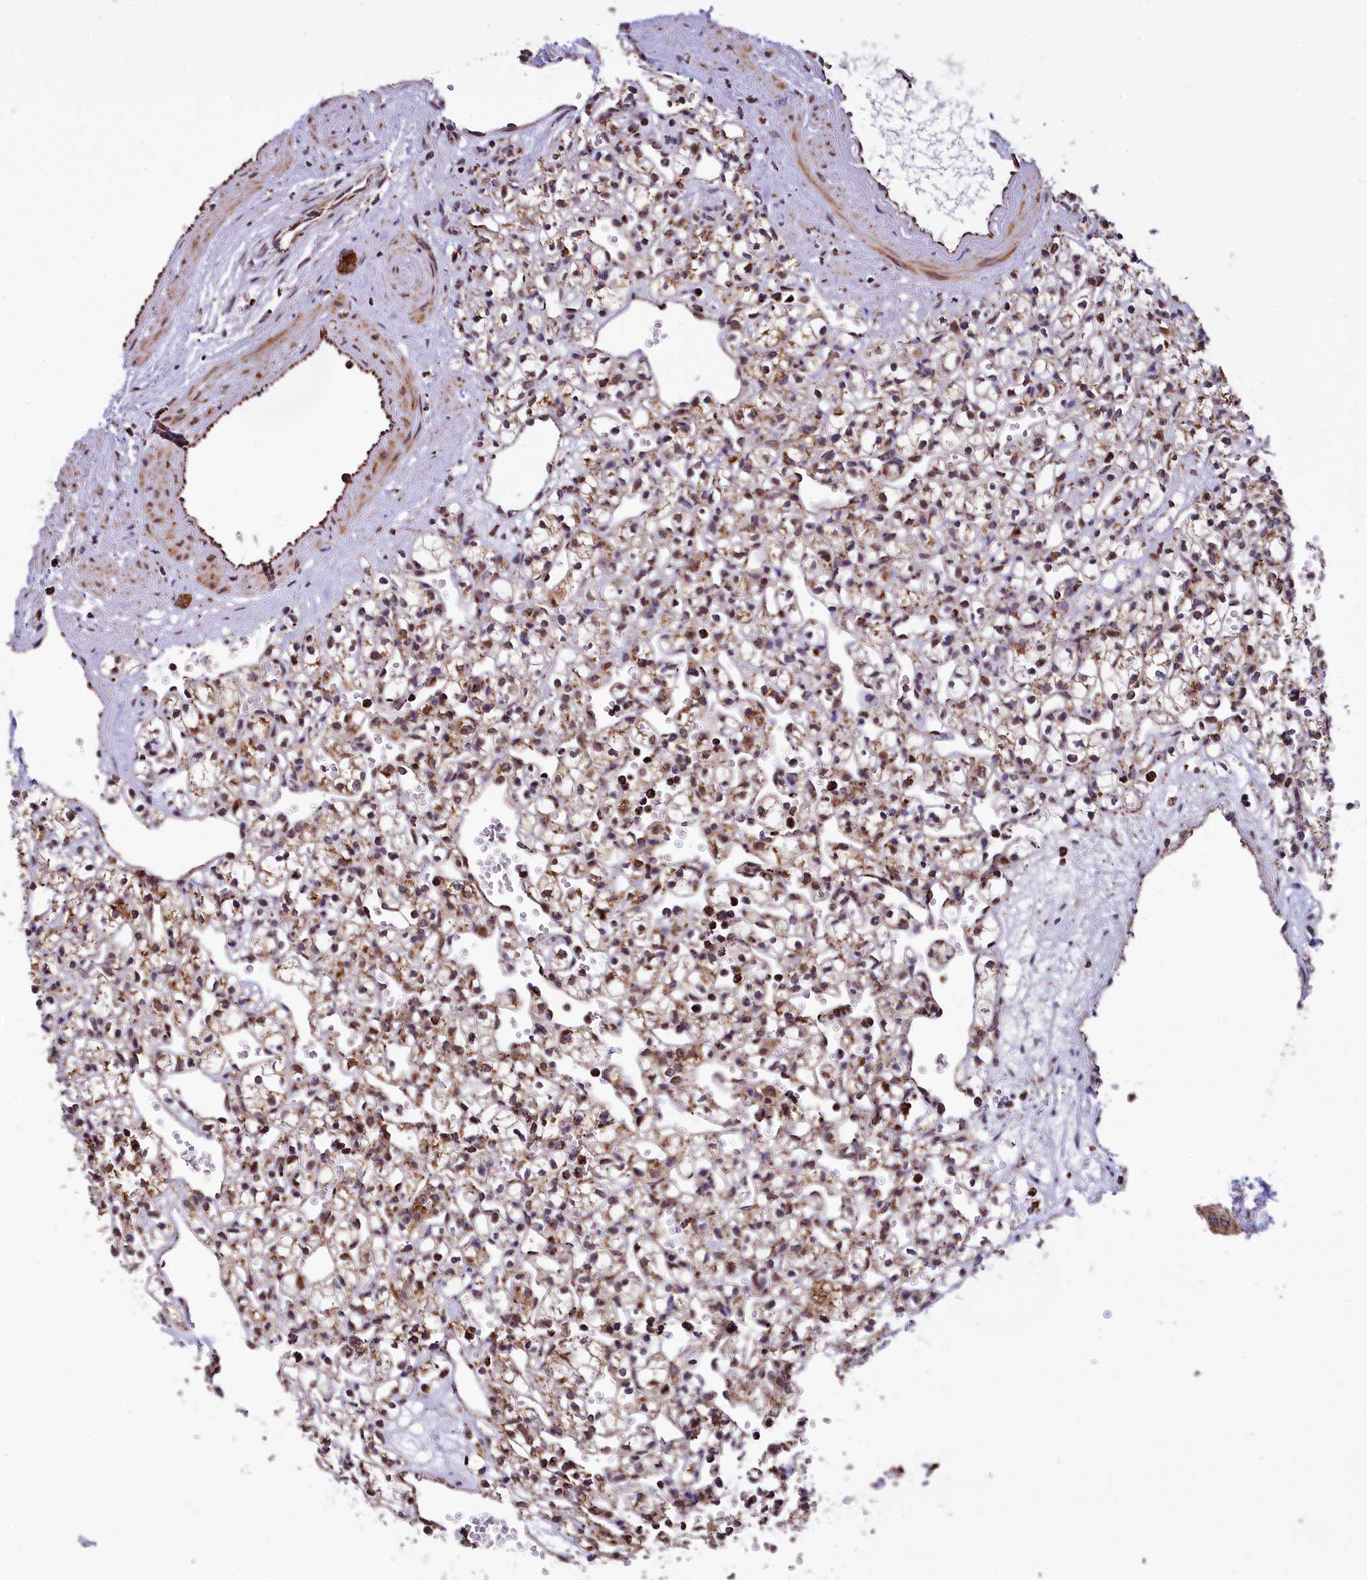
{"staining": {"intensity": "weak", "quantity": "<25%", "location": "cytoplasmic/membranous"}, "tissue": "renal cancer", "cell_type": "Tumor cells", "image_type": "cancer", "snomed": [{"axis": "morphology", "description": "Adenocarcinoma, NOS"}, {"axis": "topography", "description": "Kidney"}], "caption": "The immunohistochemistry image has no significant positivity in tumor cells of renal cancer (adenocarcinoma) tissue.", "gene": "KLC2", "patient": {"sex": "female", "age": 59}}